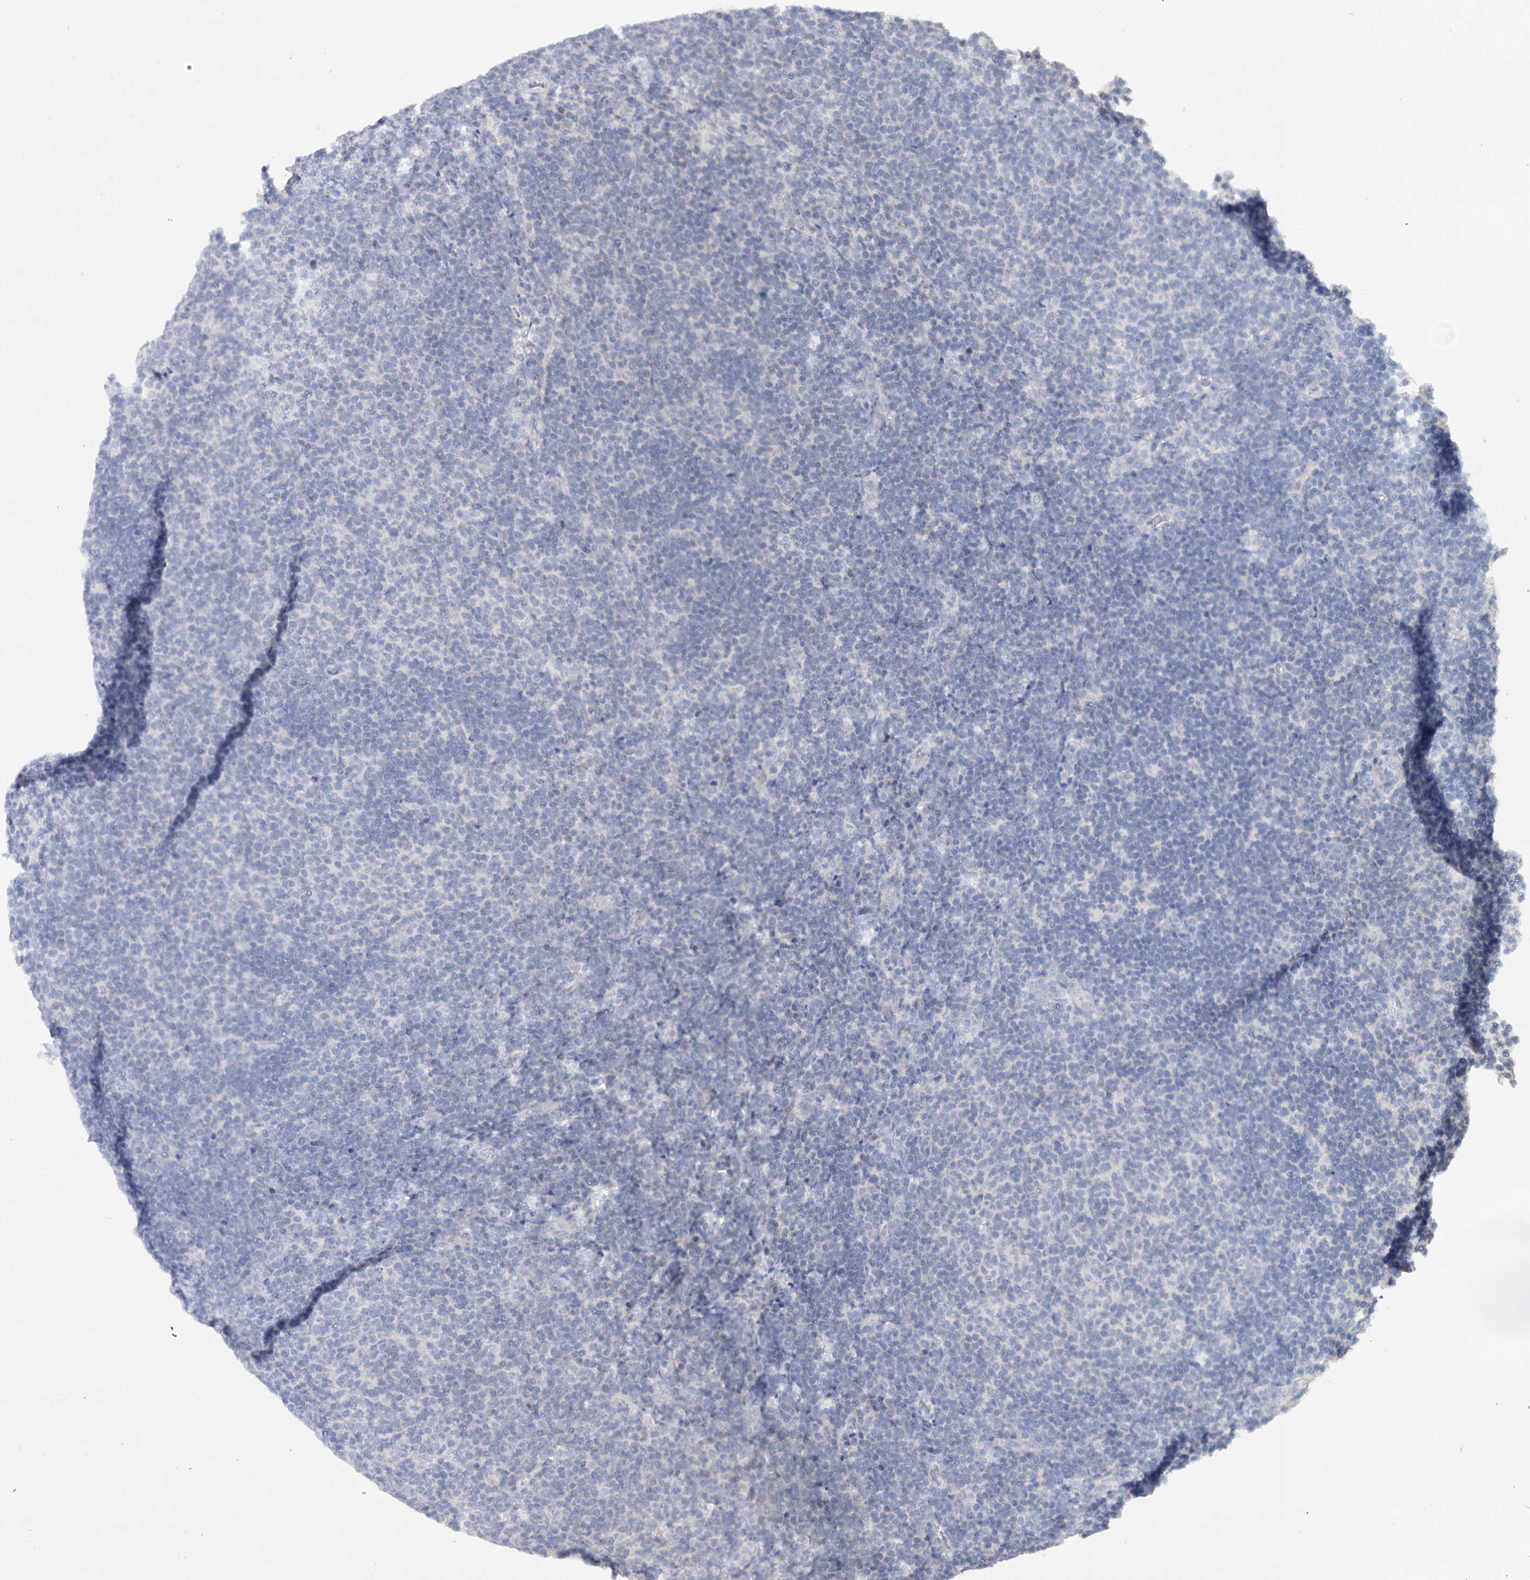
{"staining": {"intensity": "negative", "quantity": "none", "location": "none"}, "tissue": "lymphoma", "cell_type": "Tumor cells", "image_type": "cancer", "snomed": [{"axis": "morphology", "description": "Malignant lymphoma, non-Hodgkin's type, Low grade"}, {"axis": "topography", "description": "Lymph node"}], "caption": "A high-resolution photomicrograph shows immunohistochemistry staining of lymphoma, which displays no significant positivity in tumor cells.", "gene": "TP53", "patient": {"sex": "male", "age": 66}}